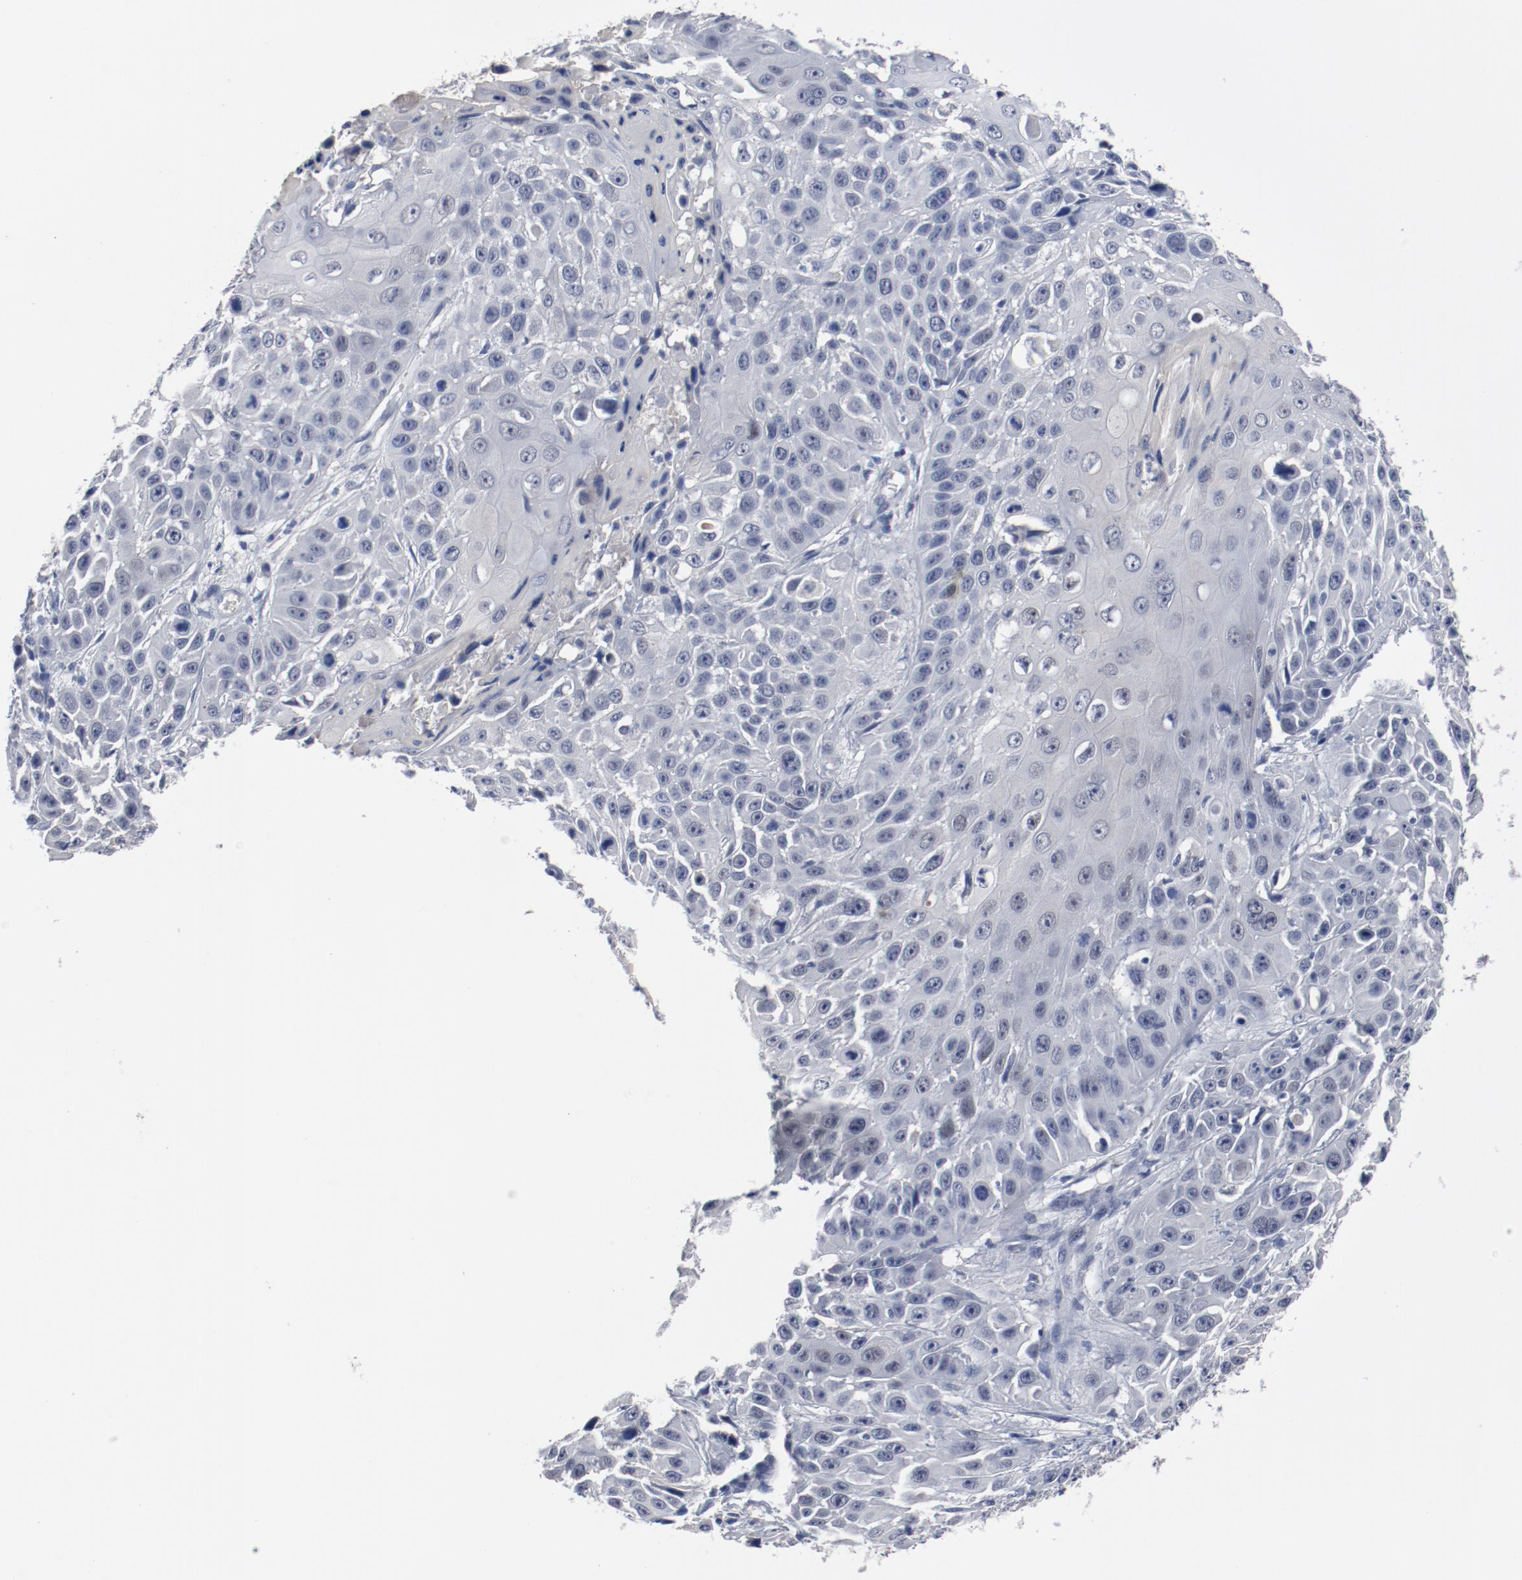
{"staining": {"intensity": "negative", "quantity": "none", "location": "none"}, "tissue": "cervical cancer", "cell_type": "Tumor cells", "image_type": "cancer", "snomed": [{"axis": "morphology", "description": "Squamous cell carcinoma, NOS"}, {"axis": "topography", "description": "Cervix"}], "caption": "This is an immunohistochemistry photomicrograph of squamous cell carcinoma (cervical). There is no staining in tumor cells.", "gene": "ANKLE2", "patient": {"sex": "female", "age": 39}}